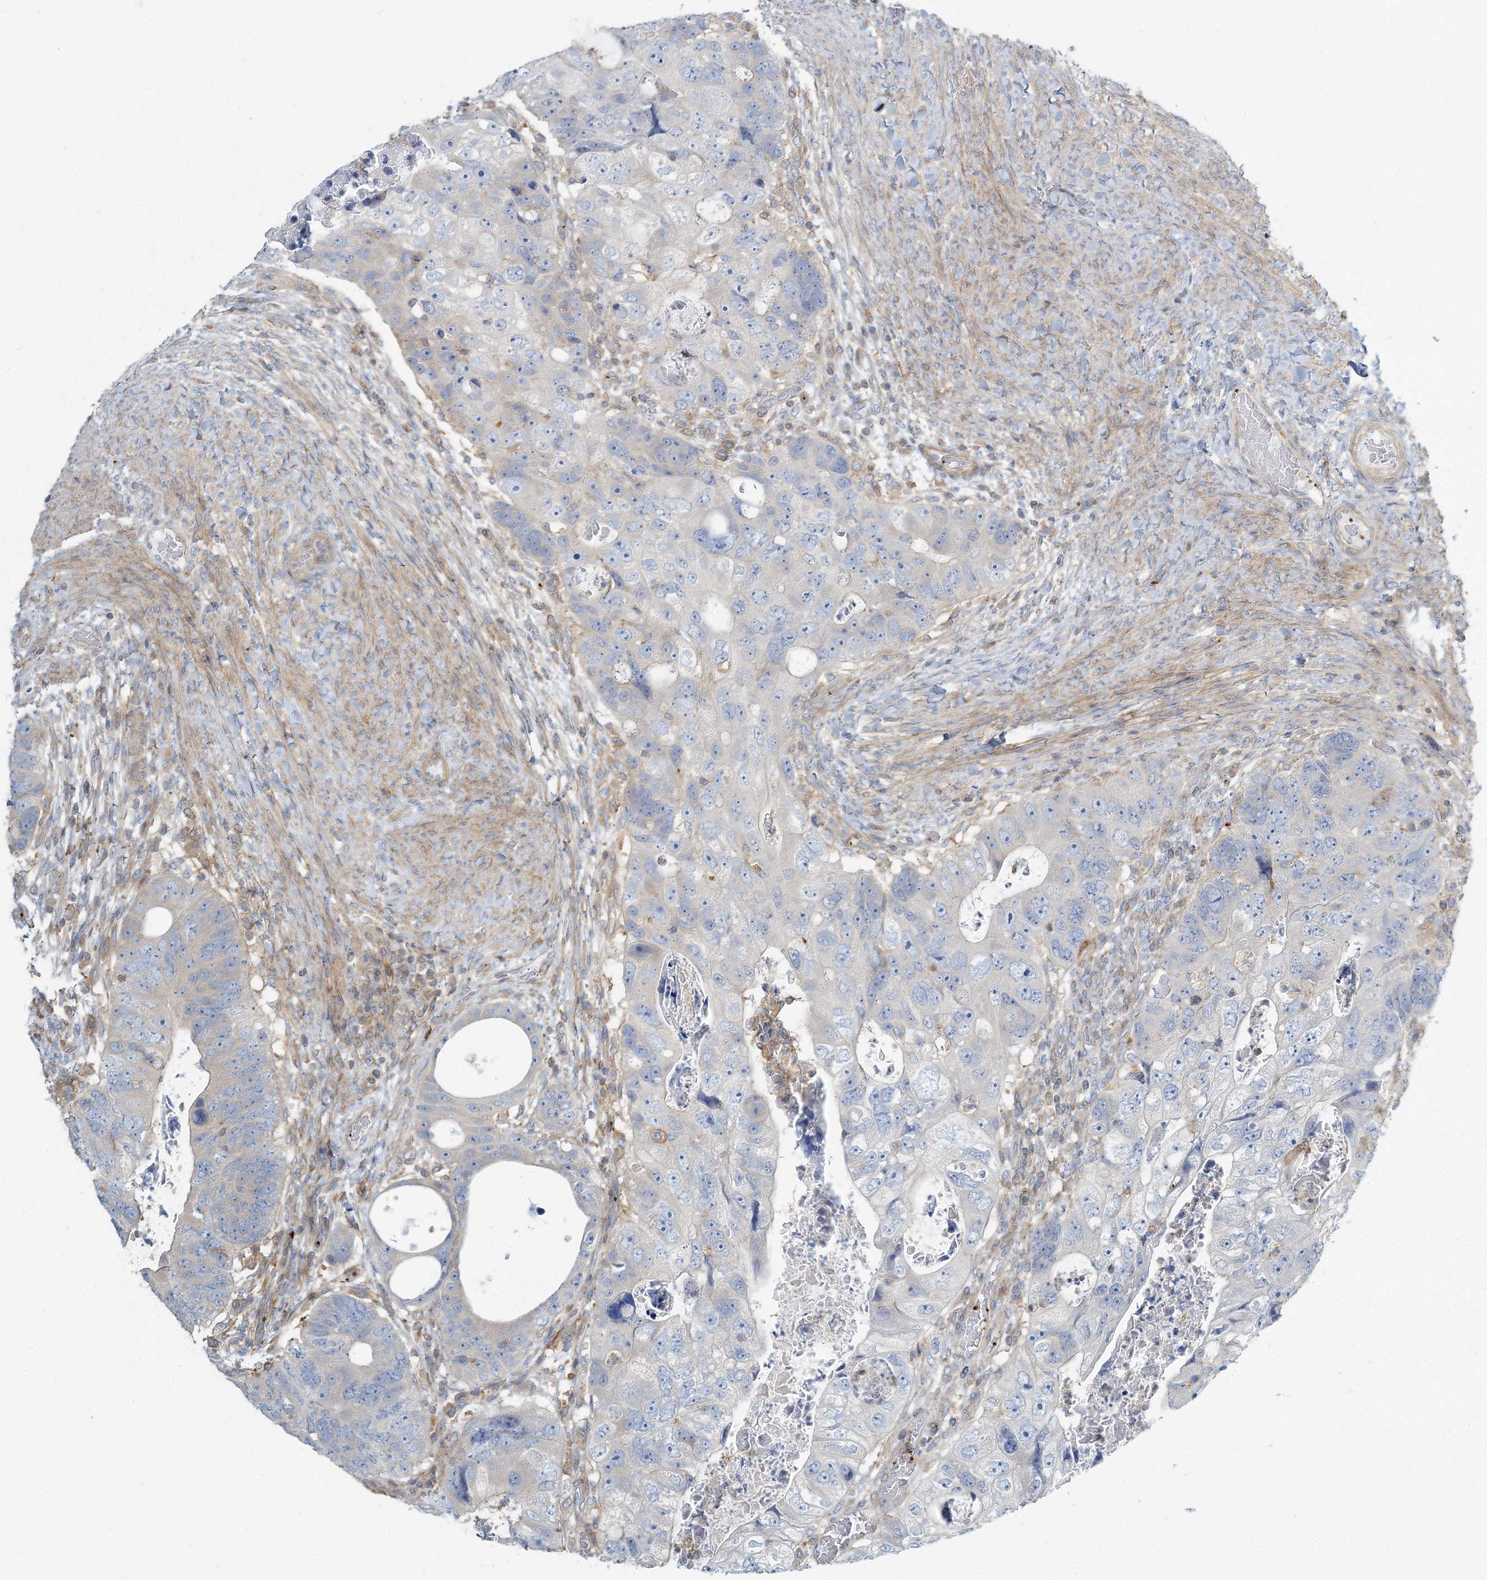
{"staining": {"intensity": "negative", "quantity": "none", "location": "none"}, "tissue": "colorectal cancer", "cell_type": "Tumor cells", "image_type": "cancer", "snomed": [{"axis": "morphology", "description": "Adenocarcinoma, NOS"}, {"axis": "topography", "description": "Rectum"}], "caption": "IHC of colorectal cancer (adenocarcinoma) displays no positivity in tumor cells. Nuclei are stained in blue.", "gene": "CUEDC2", "patient": {"sex": "male", "age": 59}}